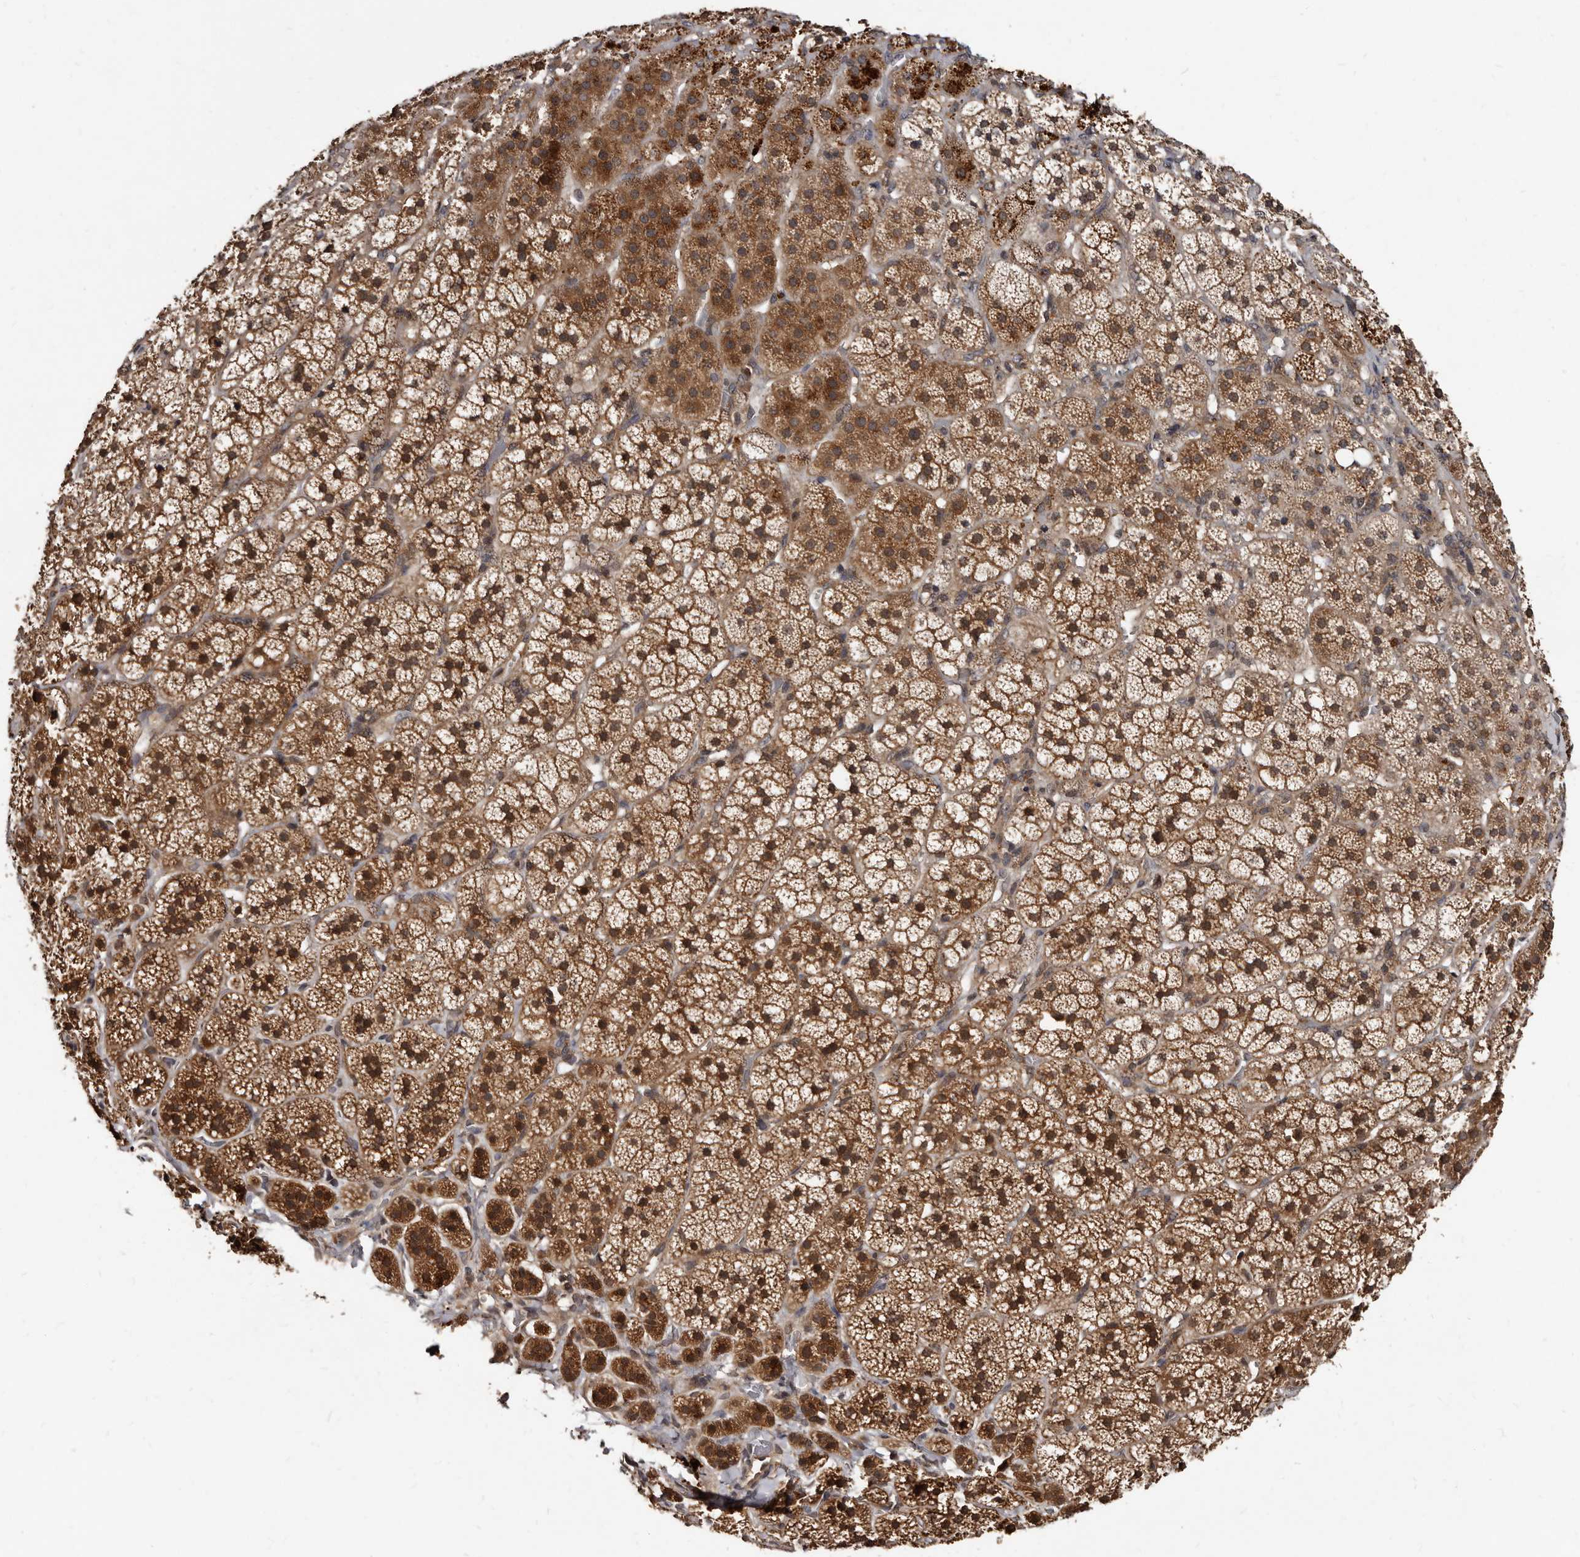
{"staining": {"intensity": "moderate", "quantity": ">75%", "location": "cytoplasmic/membranous"}, "tissue": "adrenal gland", "cell_type": "Glandular cells", "image_type": "normal", "snomed": [{"axis": "morphology", "description": "Normal tissue, NOS"}, {"axis": "topography", "description": "Adrenal gland"}], "caption": "Moderate cytoplasmic/membranous staining is seen in approximately >75% of glandular cells in benign adrenal gland.", "gene": "PMVK", "patient": {"sex": "female", "age": 44}}